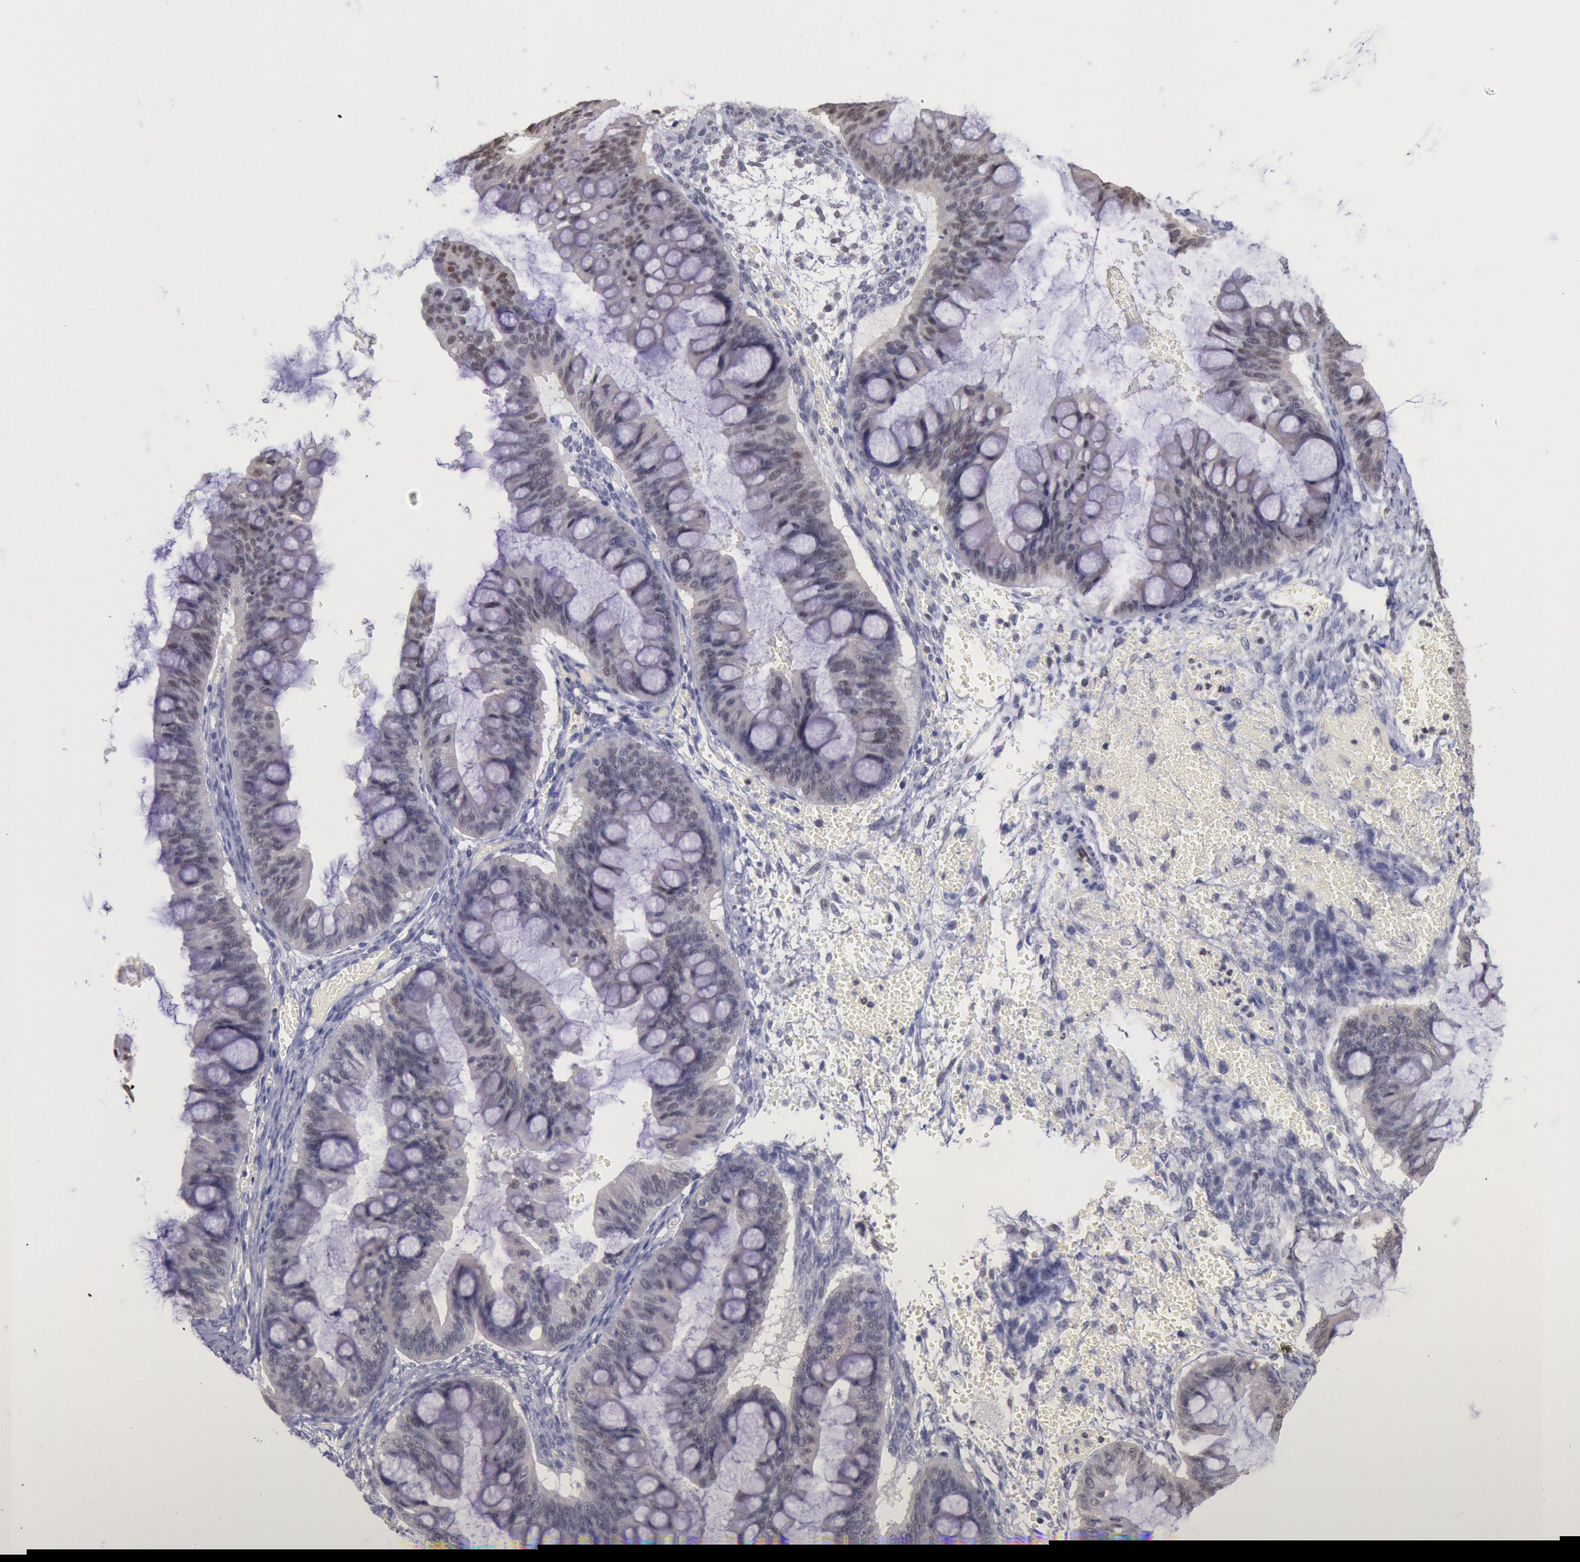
{"staining": {"intensity": "negative", "quantity": "none", "location": "none"}, "tissue": "ovarian cancer", "cell_type": "Tumor cells", "image_type": "cancer", "snomed": [{"axis": "morphology", "description": "Cystadenocarcinoma, mucinous, NOS"}, {"axis": "topography", "description": "Ovary"}], "caption": "This is a image of IHC staining of ovarian mucinous cystadenocarcinoma, which shows no expression in tumor cells.", "gene": "RPS6KA5", "patient": {"sex": "female", "age": 73}}